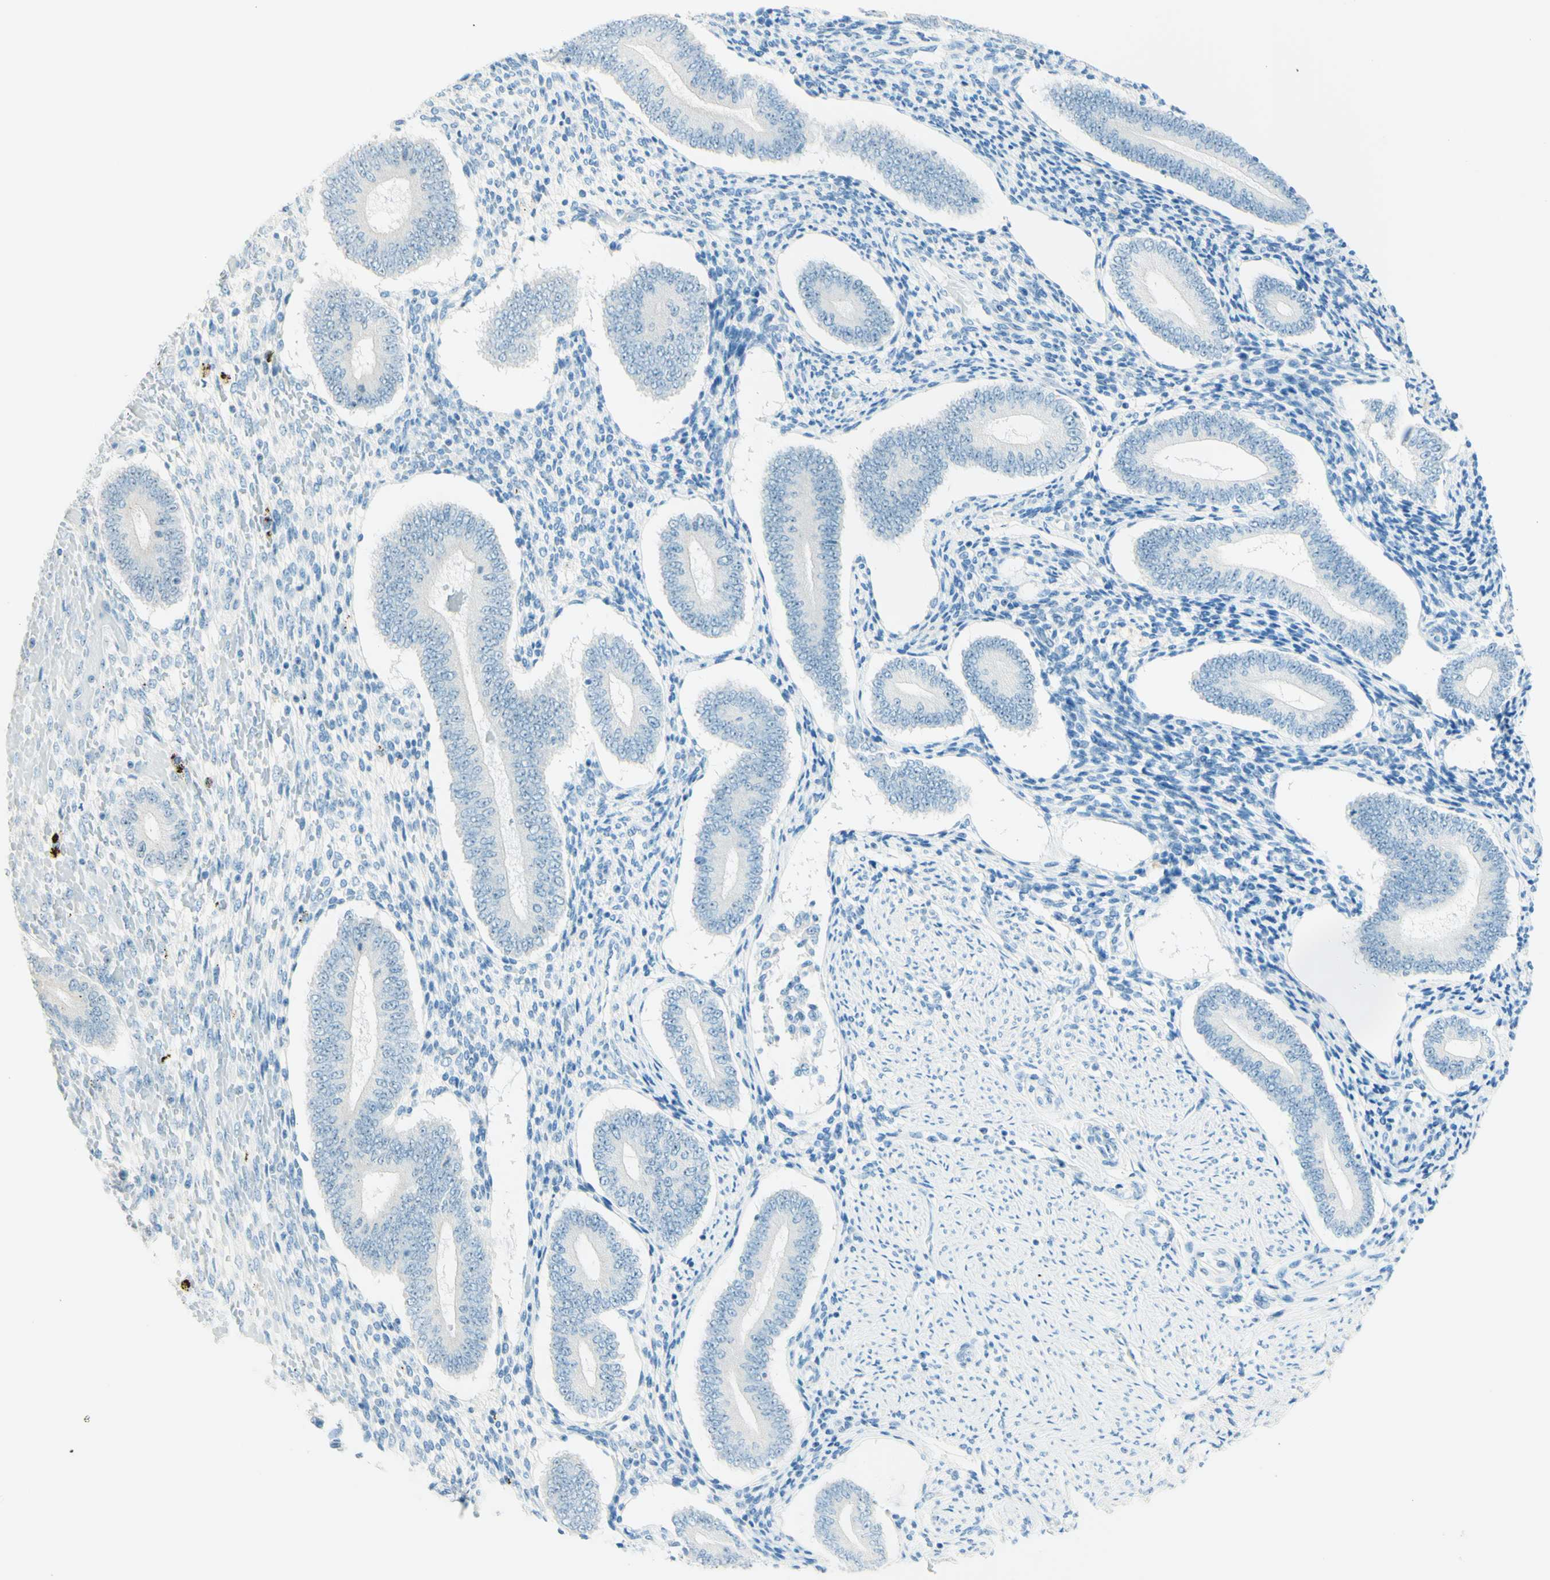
{"staining": {"intensity": "negative", "quantity": "none", "location": "none"}, "tissue": "endometrium", "cell_type": "Cells in endometrial stroma", "image_type": "normal", "snomed": [{"axis": "morphology", "description": "Normal tissue, NOS"}, {"axis": "topography", "description": "Endometrium"}], "caption": "This is a micrograph of immunohistochemistry staining of unremarkable endometrium, which shows no expression in cells in endometrial stroma.", "gene": "FMR1NB", "patient": {"sex": "female", "age": 42}}